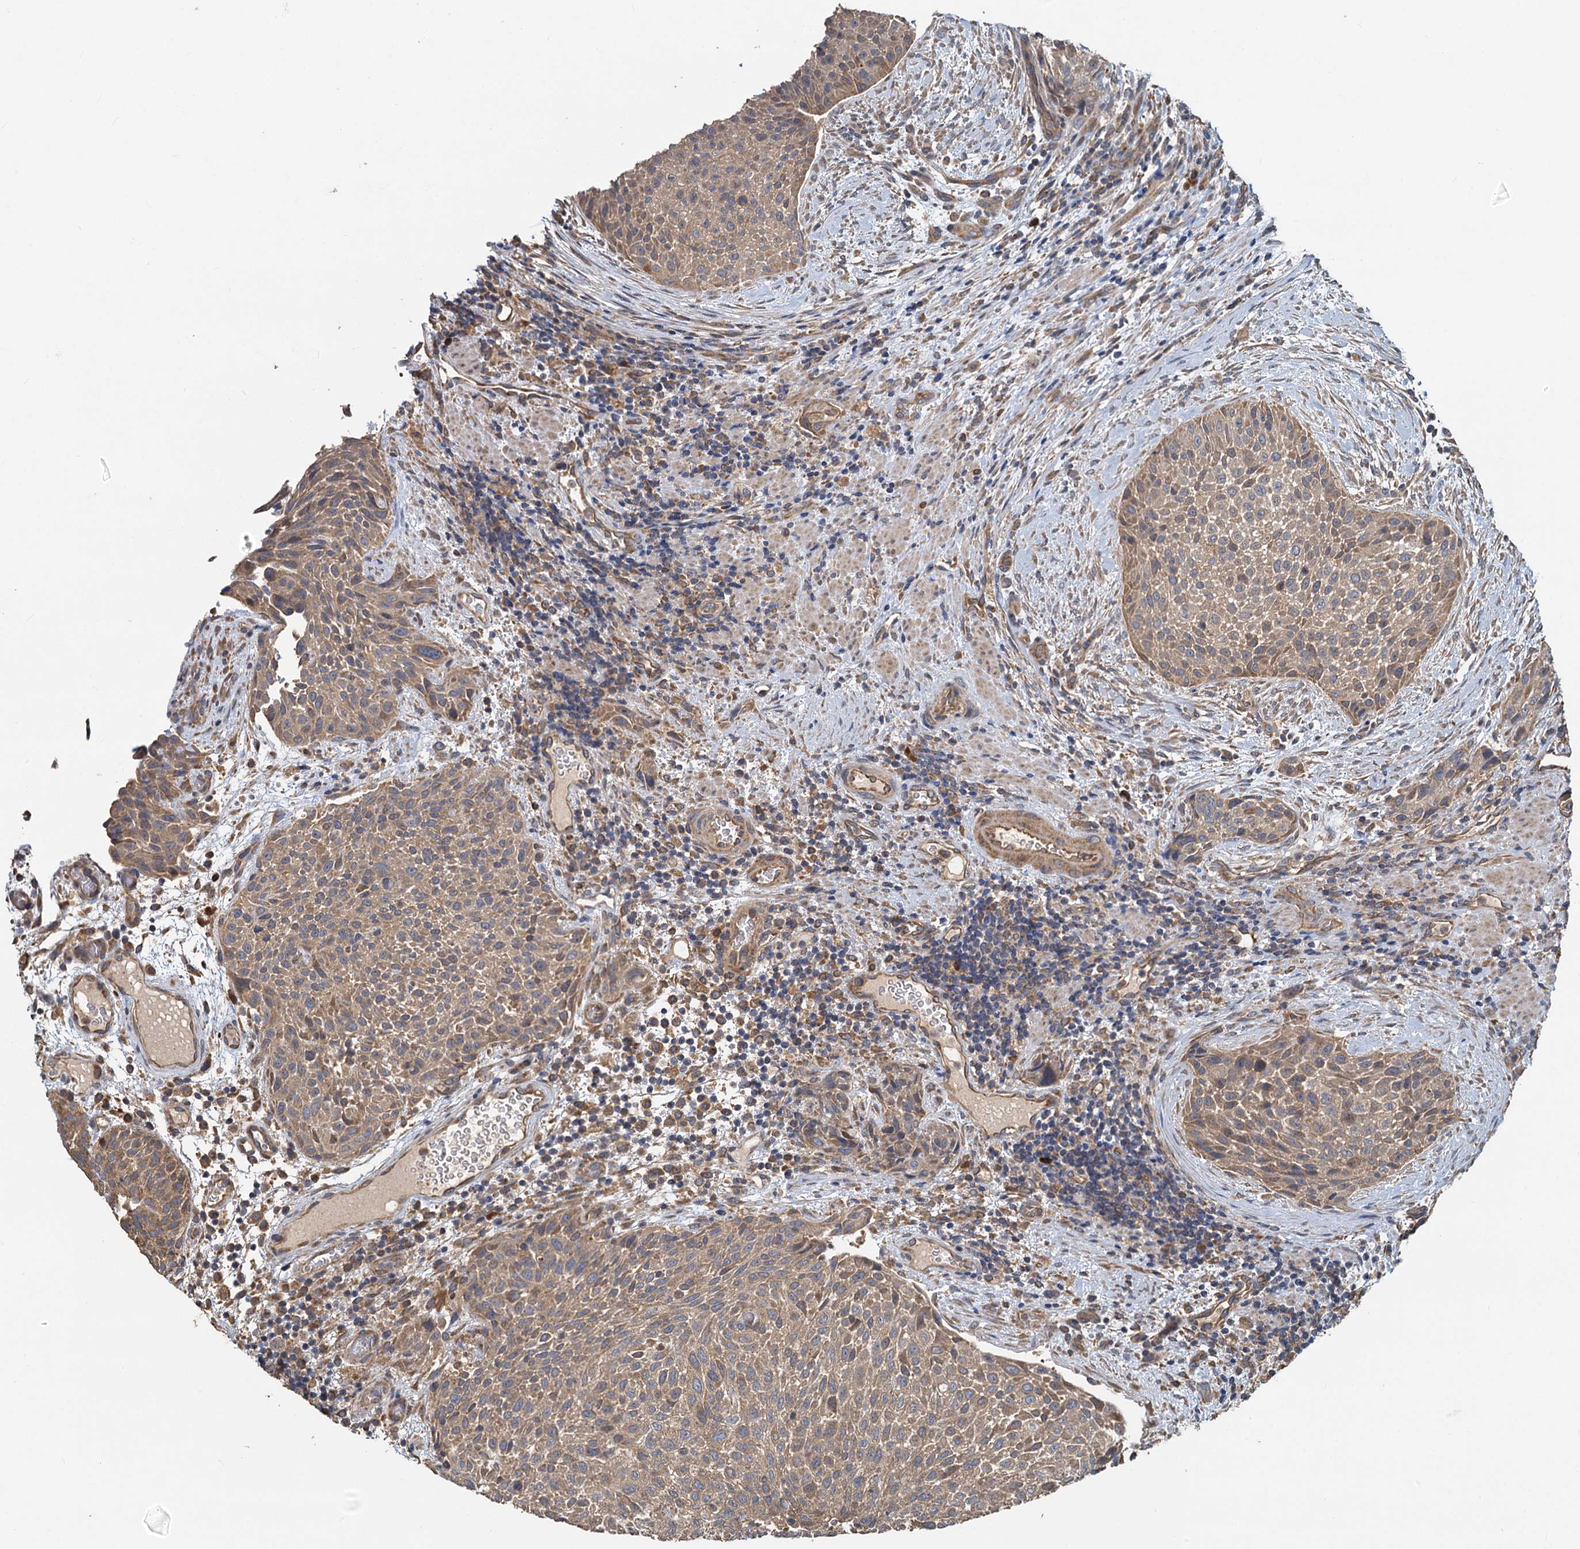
{"staining": {"intensity": "moderate", "quantity": "25%-75%", "location": "cytoplasmic/membranous"}, "tissue": "urothelial cancer", "cell_type": "Tumor cells", "image_type": "cancer", "snomed": [{"axis": "morphology", "description": "Normal tissue, NOS"}, {"axis": "morphology", "description": "Urothelial carcinoma, NOS"}, {"axis": "topography", "description": "Urinary bladder"}, {"axis": "topography", "description": "Peripheral nerve tissue"}], "caption": "Brown immunohistochemical staining in human transitional cell carcinoma demonstrates moderate cytoplasmic/membranous staining in approximately 25%-75% of tumor cells.", "gene": "HYI", "patient": {"sex": "male", "age": 35}}